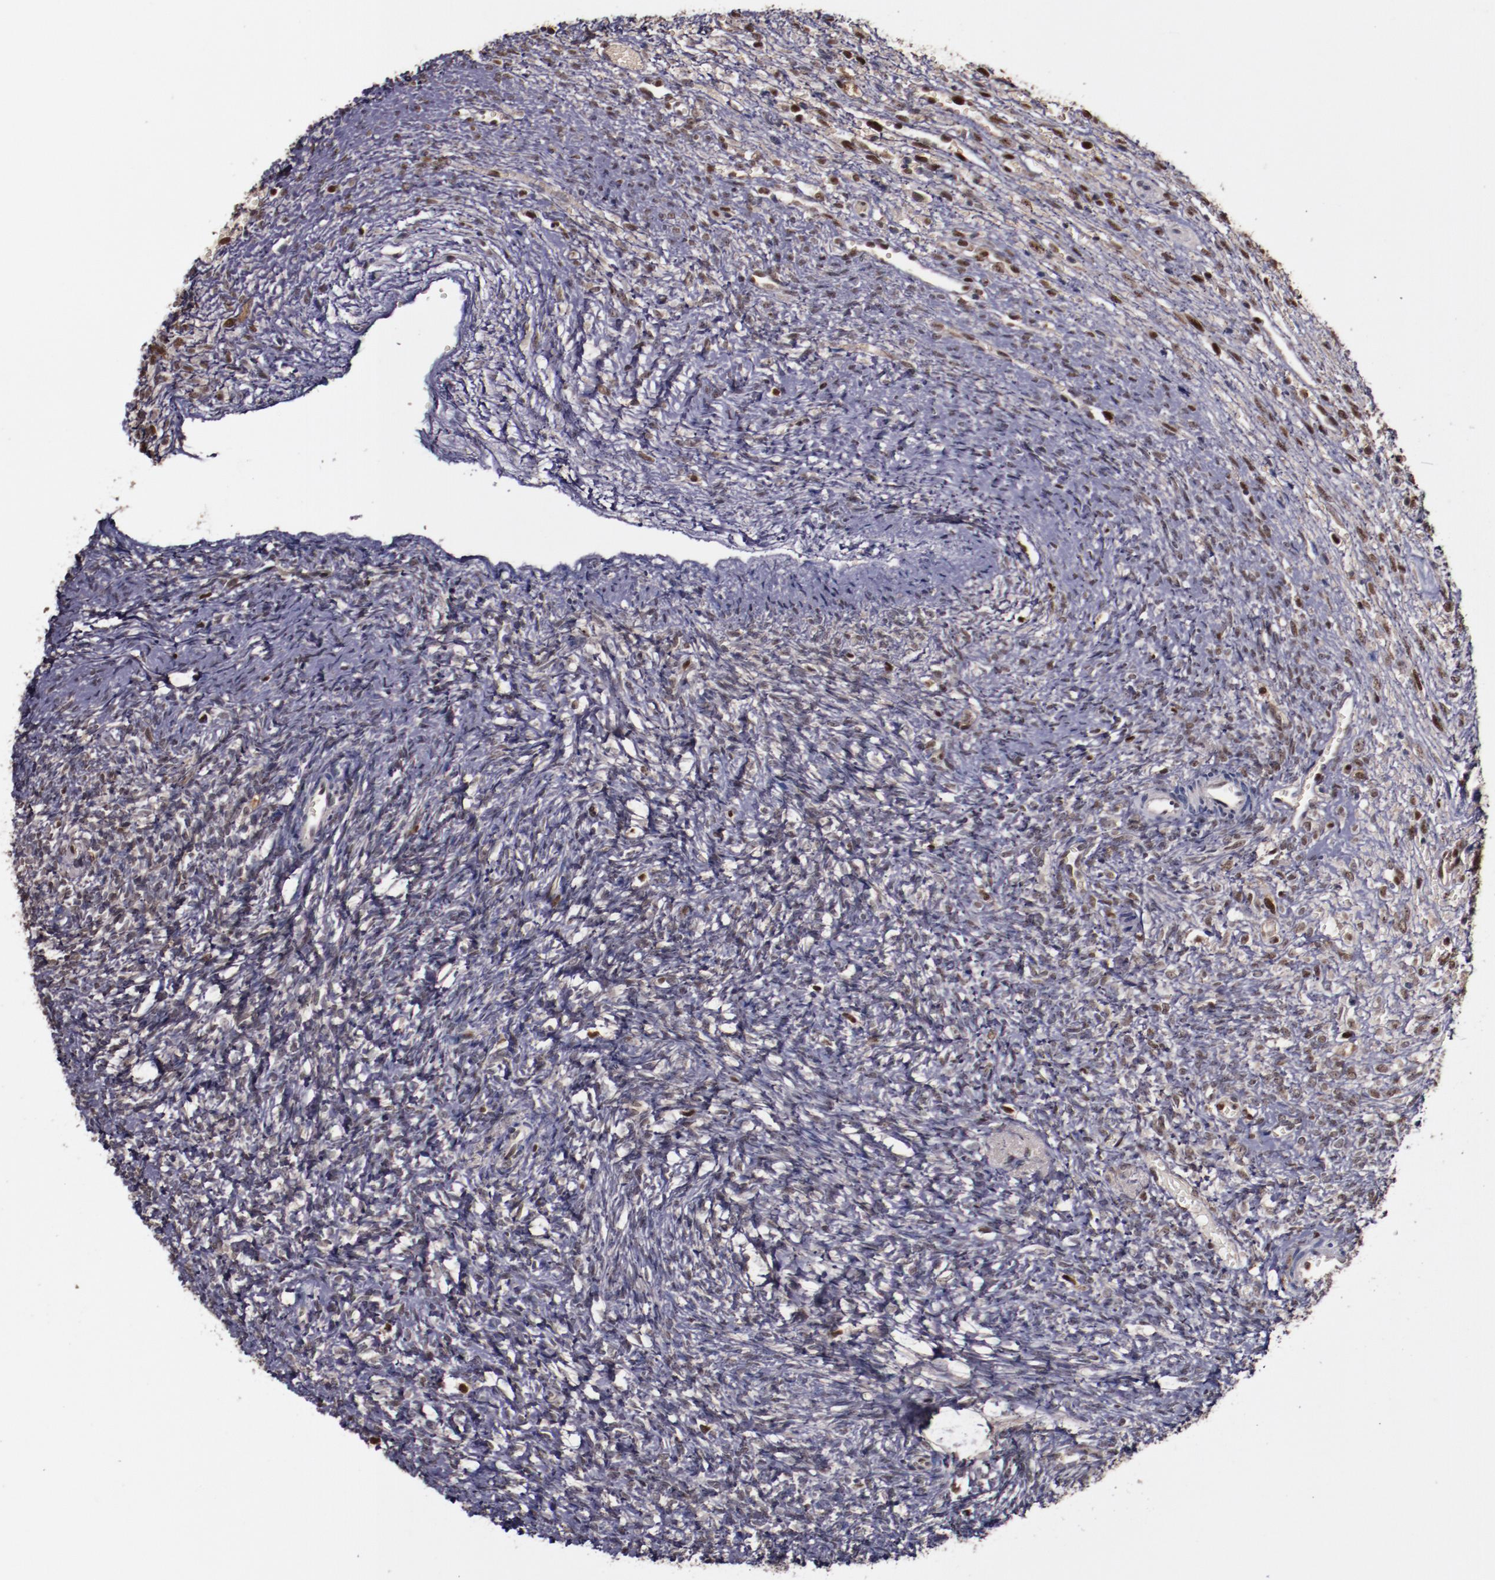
{"staining": {"intensity": "weak", "quantity": ">75%", "location": "nuclear"}, "tissue": "ovary", "cell_type": "Follicle cells", "image_type": "normal", "snomed": [{"axis": "morphology", "description": "Normal tissue, NOS"}, {"axis": "topography", "description": "Ovary"}], "caption": "Immunohistochemical staining of normal ovary shows low levels of weak nuclear positivity in about >75% of follicle cells.", "gene": "CHEK2", "patient": {"sex": "female", "age": 56}}